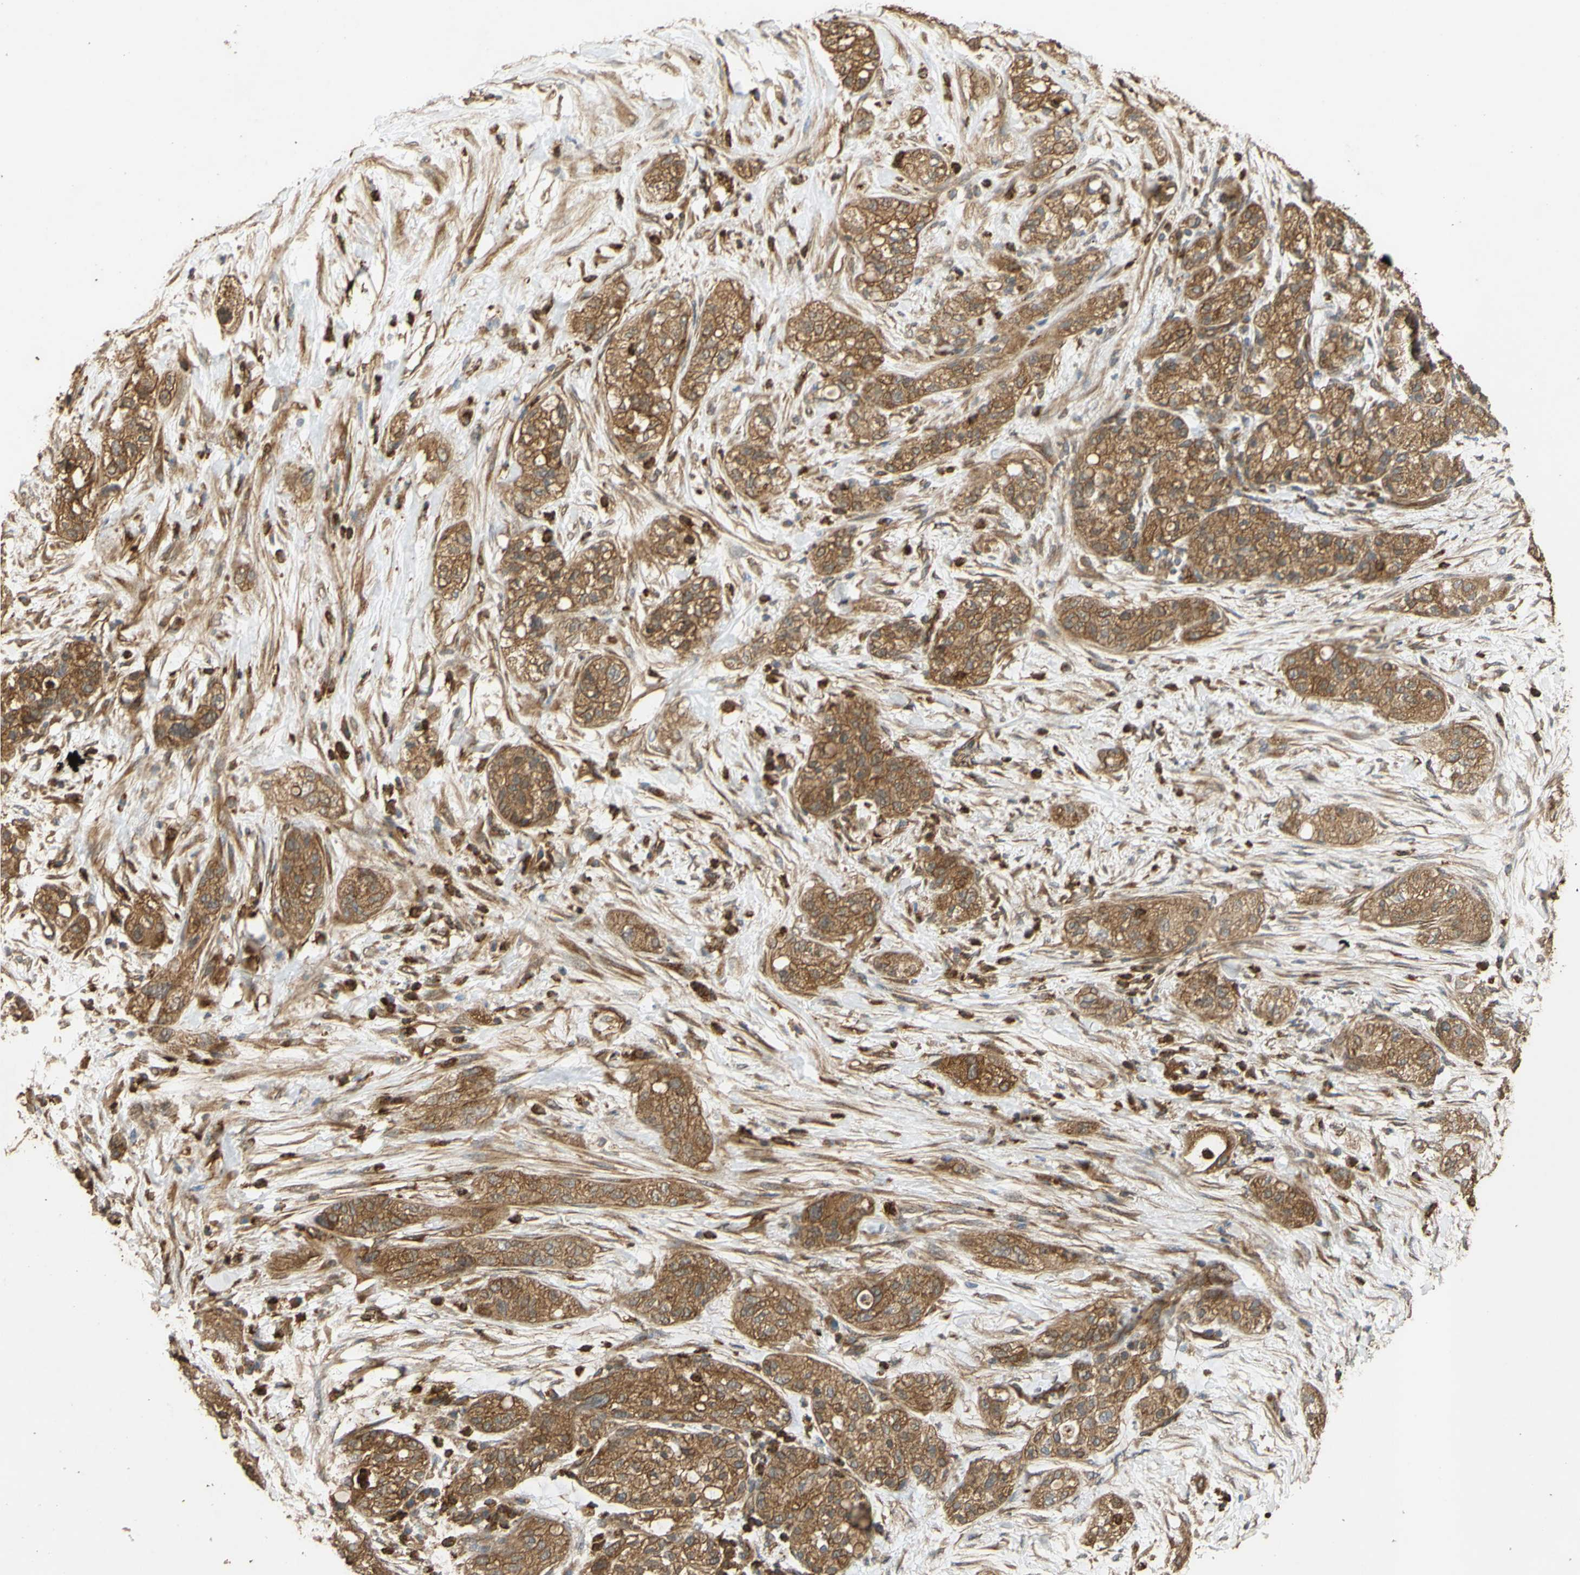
{"staining": {"intensity": "moderate", "quantity": ">75%", "location": "cytoplasmic/membranous"}, "tissue": "pancreatic cancer", "cell_type": "Tumor cells", "image_type": "cancer", "snomed": [{"axis": "morphology", "description": "Adenocarcinoma, NOS"}, {"axis": "topography", "description": "Pancreas"}], "caption": "Adenocarcinoma (pancreatic) was stained to show a protein in brown. There is medium levels of moderate cytoplasmic/membranous expression in approximately >75% of tumor cells. The staining is performed using DAB (3,3'-diaminobenzidine) brown chromogen to label protein expression. The nuclei are counter-stained blue using hematoxylin.", "gene": "CTTN", "patient": {"sex": "female", "age": 78}}